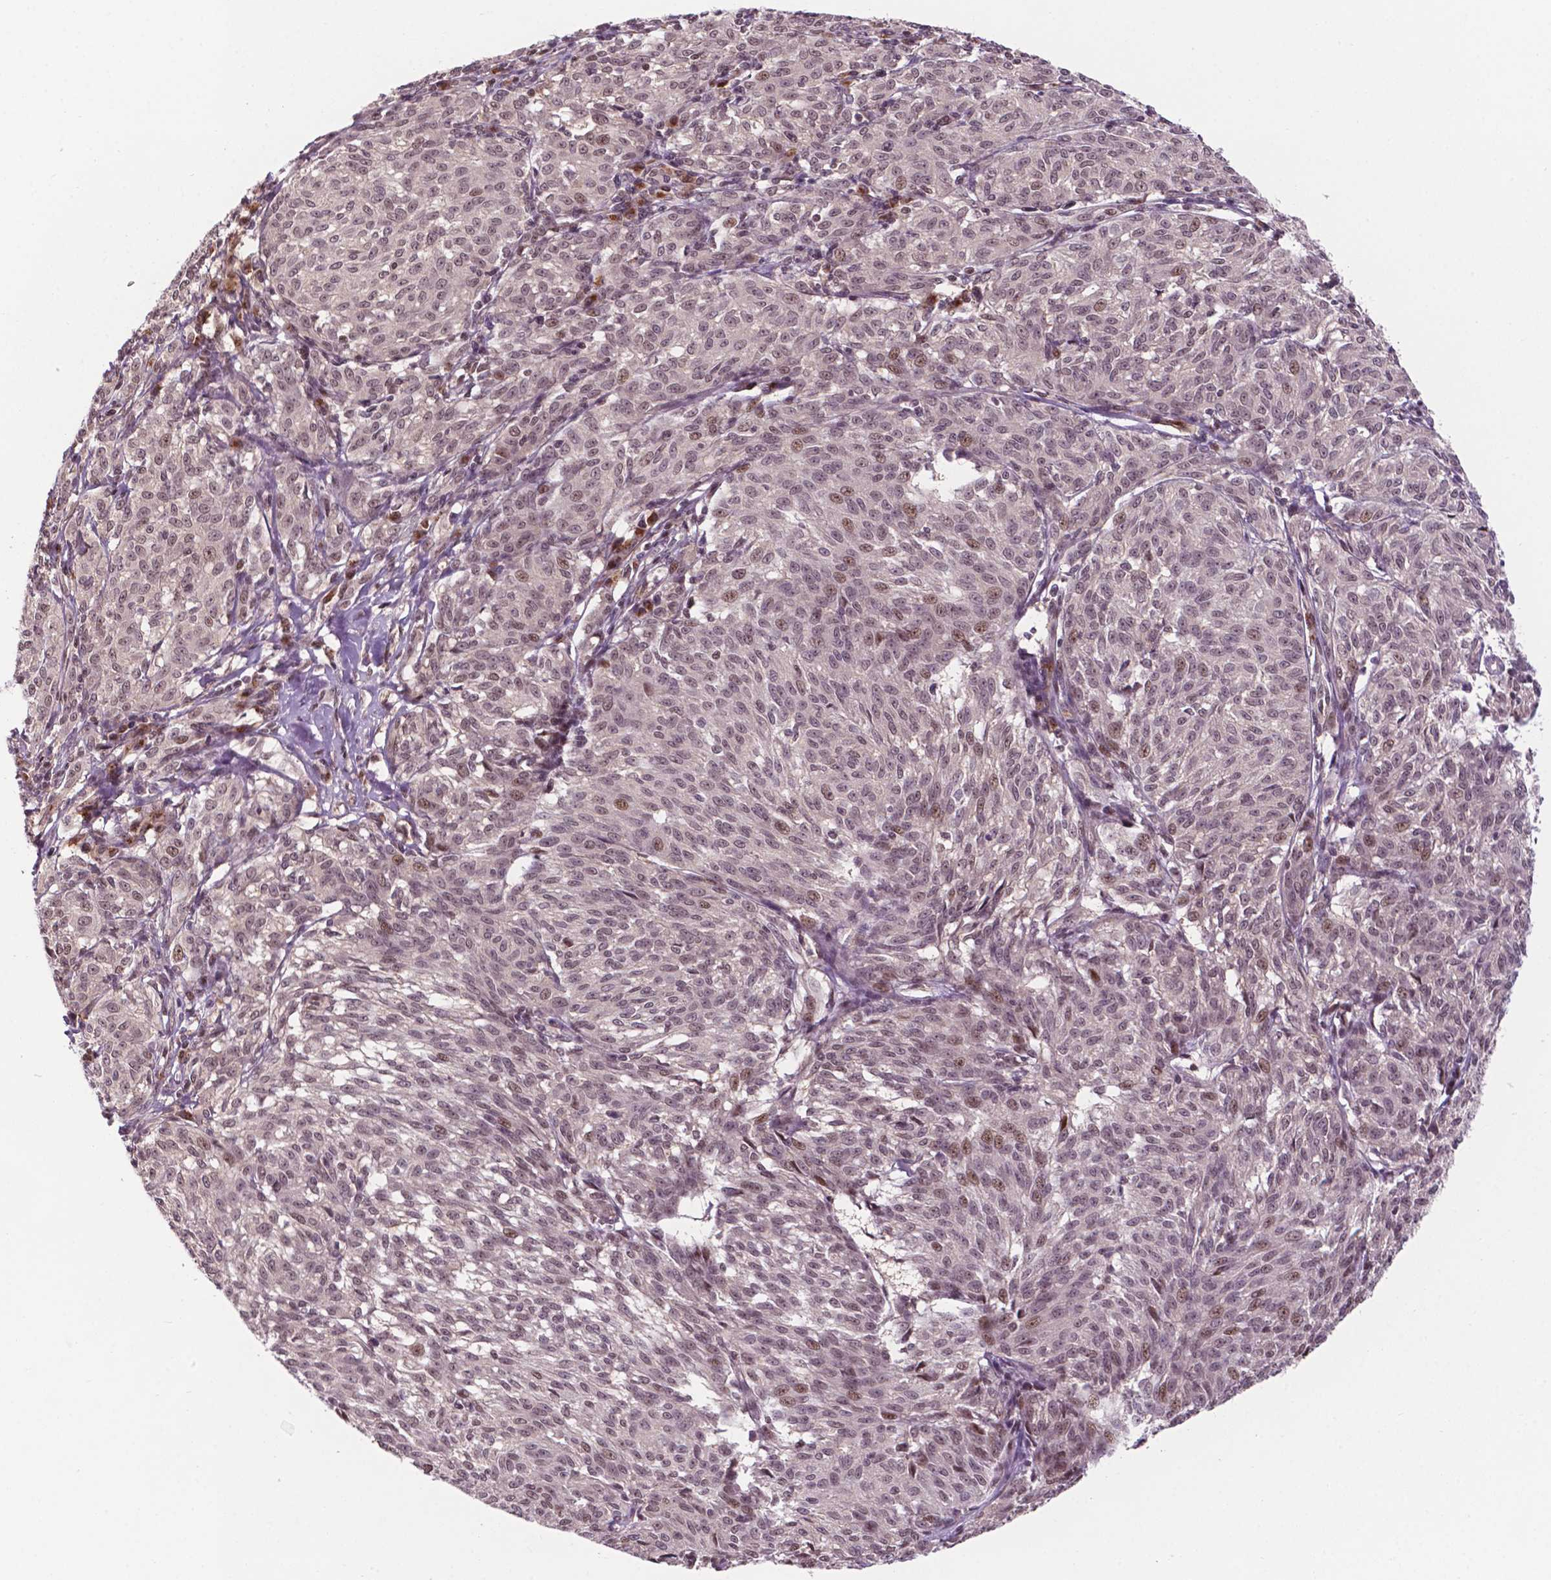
{"staining": {"intensity": "moderate", "quantity": "<25%", "location": "nuclear"}, "tissue": "melanoma", "cell_type": "Tumor cells", "image_type": "cancer", "snomed": [{"axis": "morphology", "description": "Malignant melanoma, NOS"}, {"axis": "topography", "description": "Skin"}], "caption": "The histopathology image displays staining of melanoma, revealing moderate nuclear protein expression (brown color) within tumor cells.", "gene": "PER2", "patient": {"sex": "female", "age": 72}}